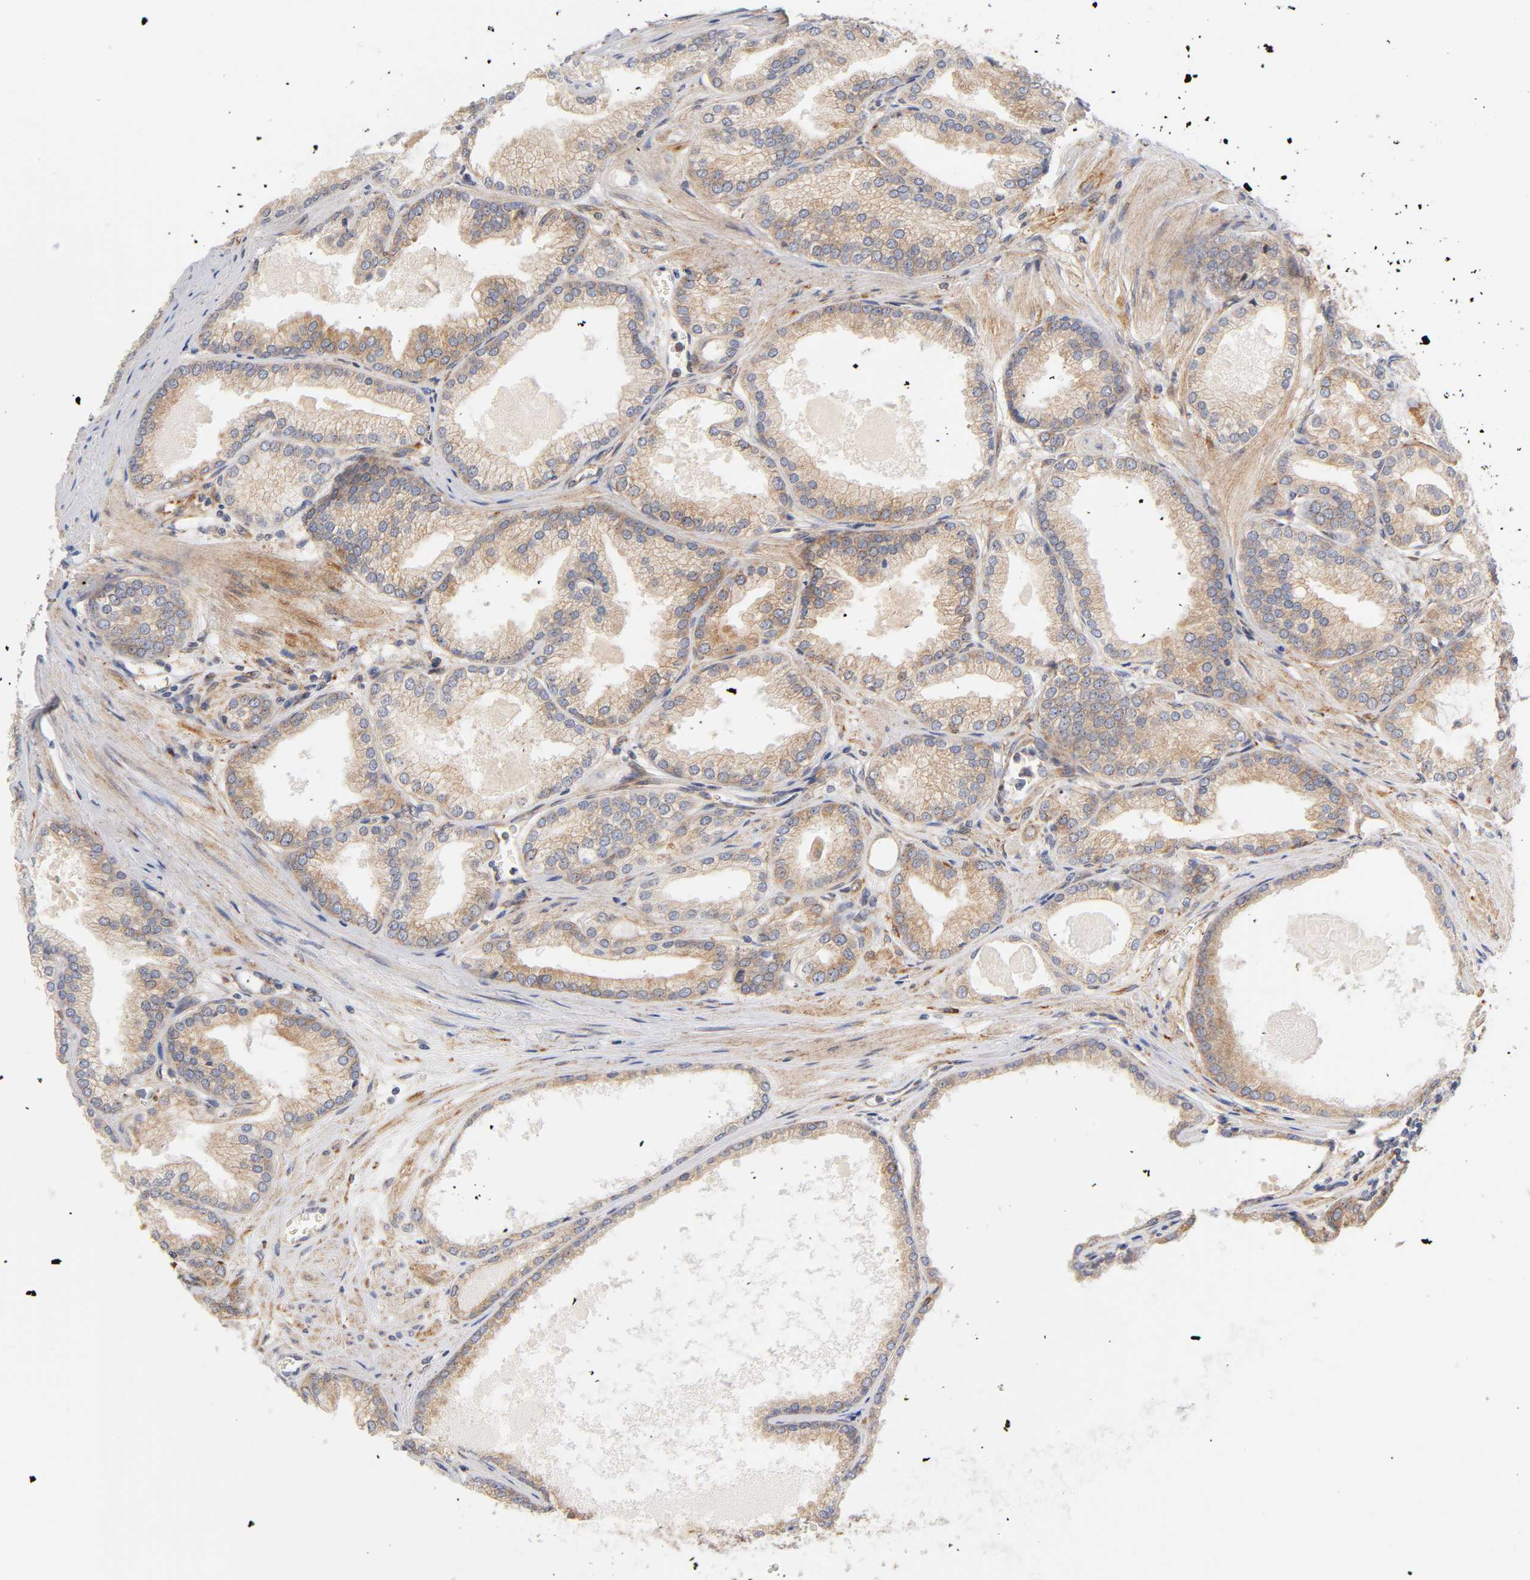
{"staining": {"intensity": "weak", "quantity": ">75%", "location": "cytoplasmic/membranous"}, "tissue": "prostate cancer", "cell_type": "Tumor cells", "image_type": "cancer", "snomed": [{"axis": "morphology", "description": "Adenocarcinoma, High grade"}, {"axis": "topography", "description": "Prostate"}], "caption": "An immunohistochemistry (IHC) photomicrograph of tumor tissue is shown. Protein staining in brown highlights weak cytoplasmic/membranous positivity in prostate adenocarcinoma (high-grade) within tumor cells. Nuclei are stained in blue.", "gene": "POR", "patient": {"sex": "male", "age": 61}}